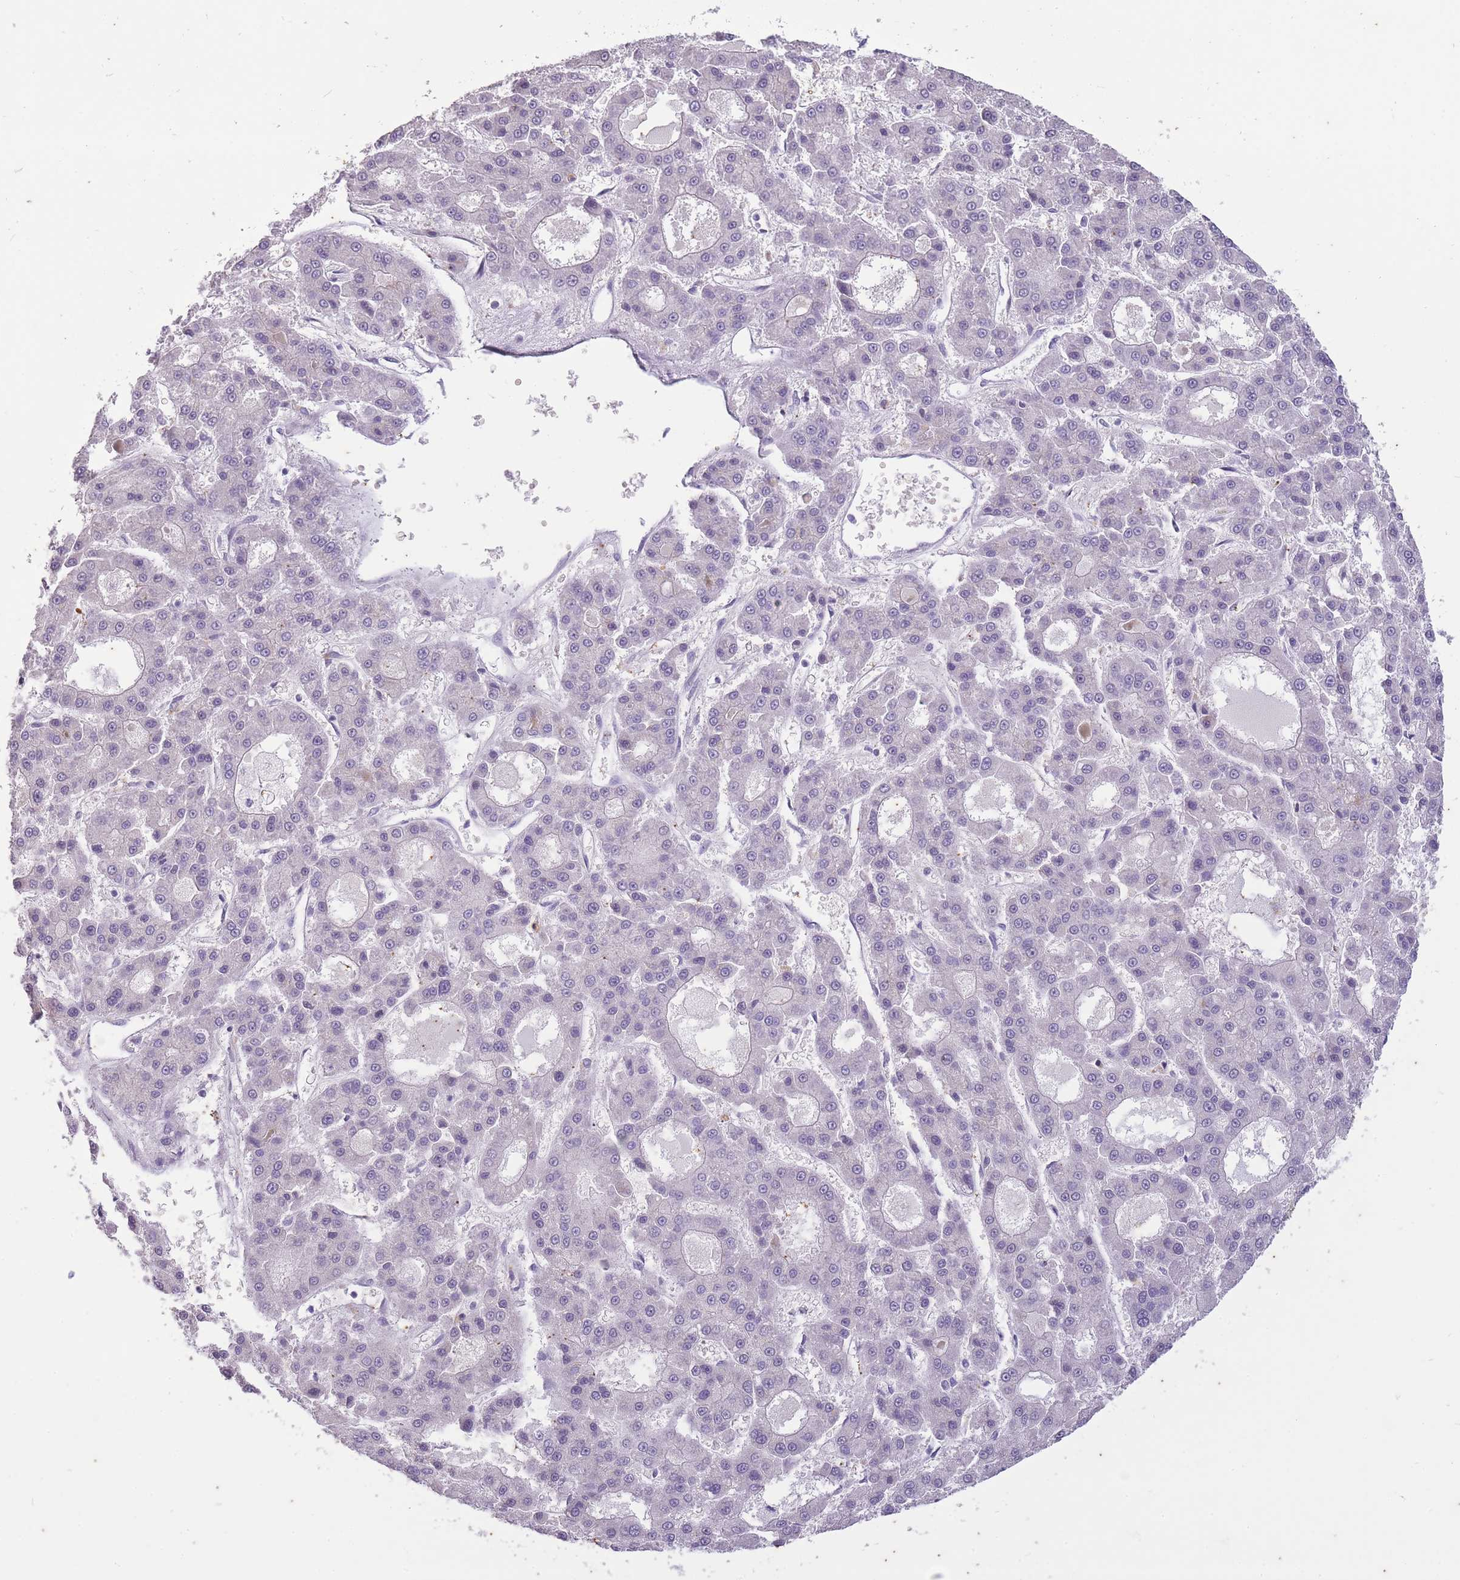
{"staining": {"intensity": "negative", "quantity": "none", "location": "none"}, "tissue": "liver cancer", "cell_type": "Tumor cells", "image_type": "cancer", "snomed": [{"axis": "morphology", "description": "Carcinoma, Hepatocellular, NOS"}, {"axis": "topography", "description": "Liver"}], "caption": "Tumor cells show no significant staining in liver hepatocellular carcinoma.", "gene": "CNTNAP3", "patient": {"sex": "male", "age": 70}}